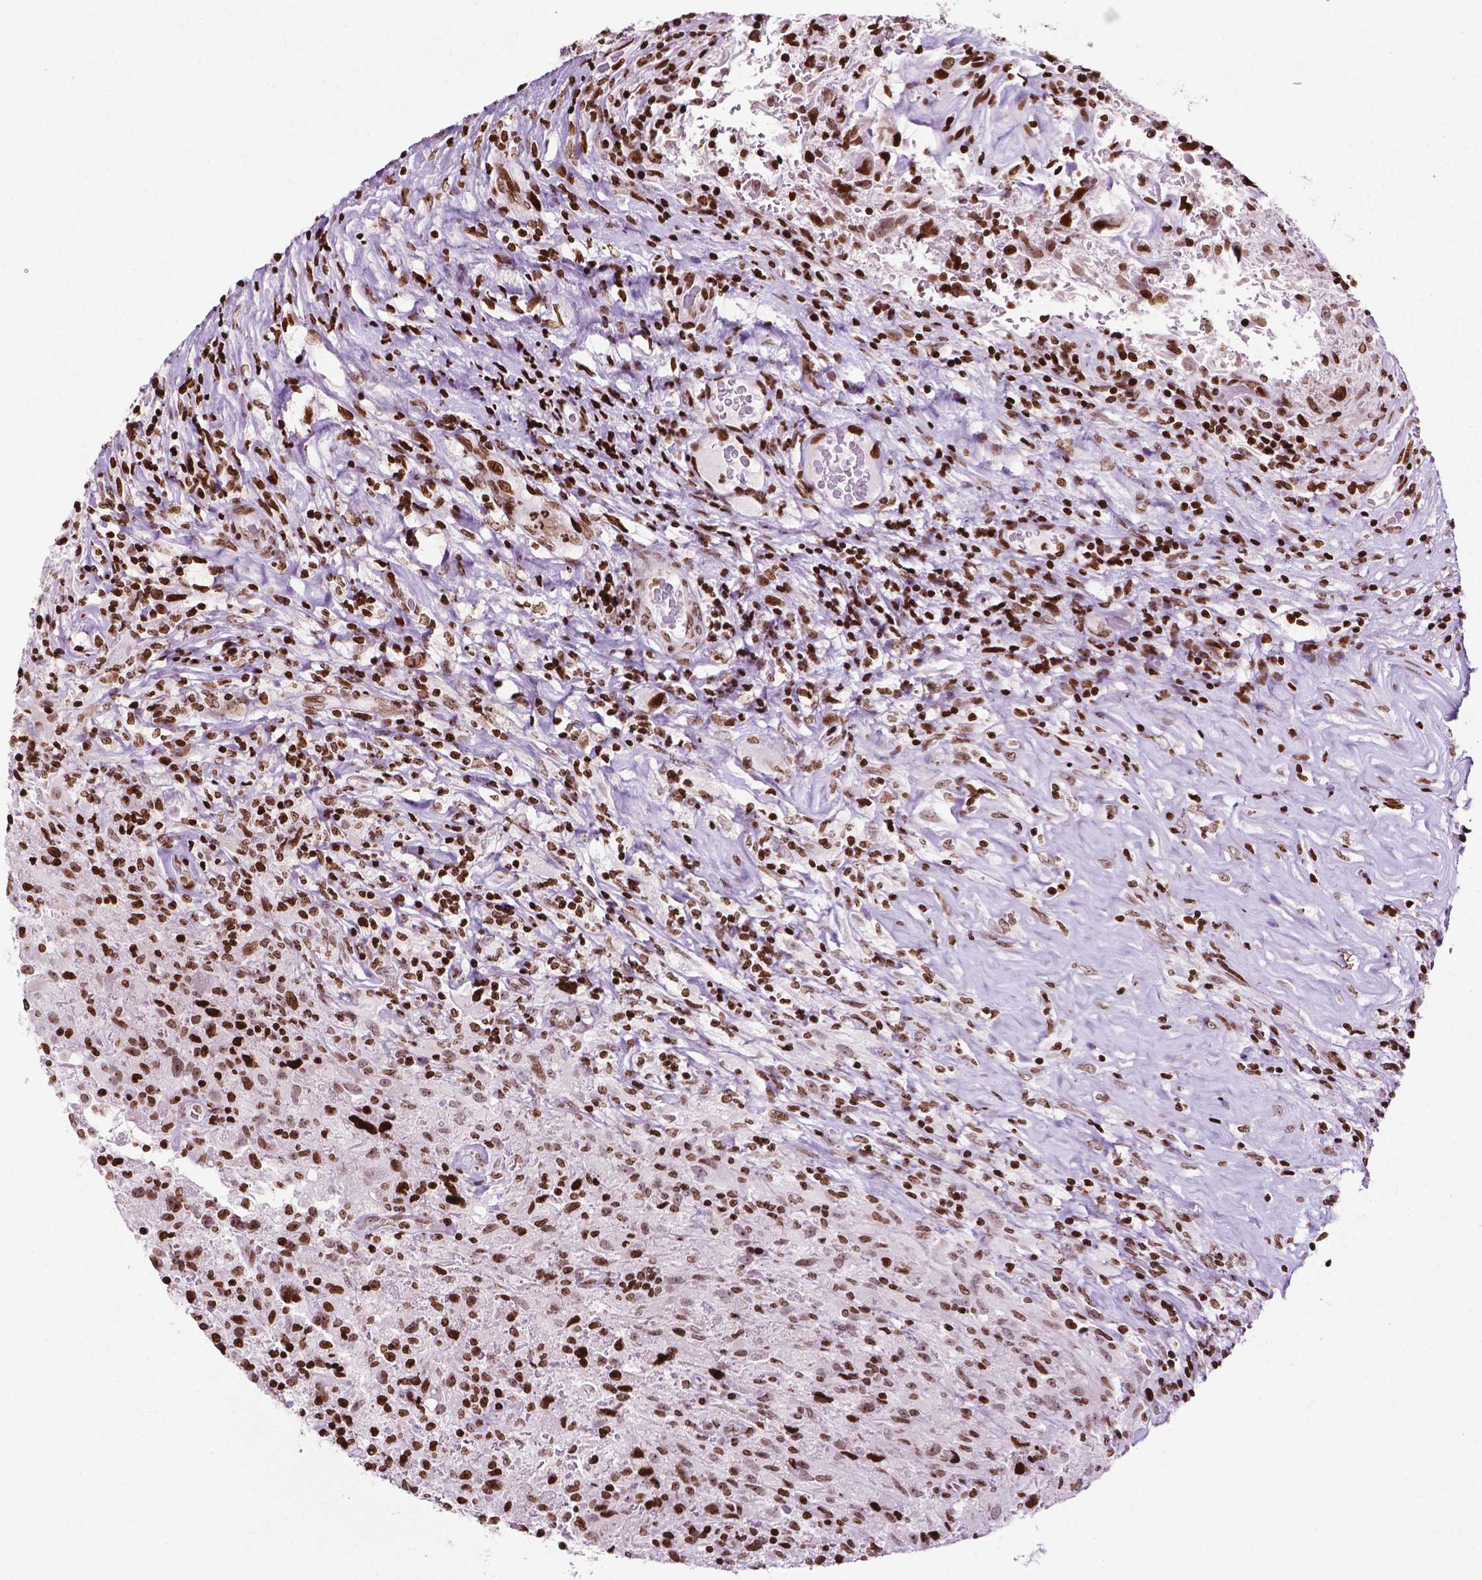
{"staining": {"intensity": "strong", "quantity": ">75%", "location": "nuclear"}, "tissue": "glioma", "cell_type": "Tumor cells", "image_type": "cancer", "snomed": [{"axis": "morphology", "description": "Glioma, malignant, High grade"}, {"axis": "topography", "description": "Brain"}], "caption": "A brown stain shows strong nuclear positivity of a protein in human malignant glioma (high-grade) tumor cells.", "gene": "TMEM250", "patient": {"sex": "male", "age": 68}}